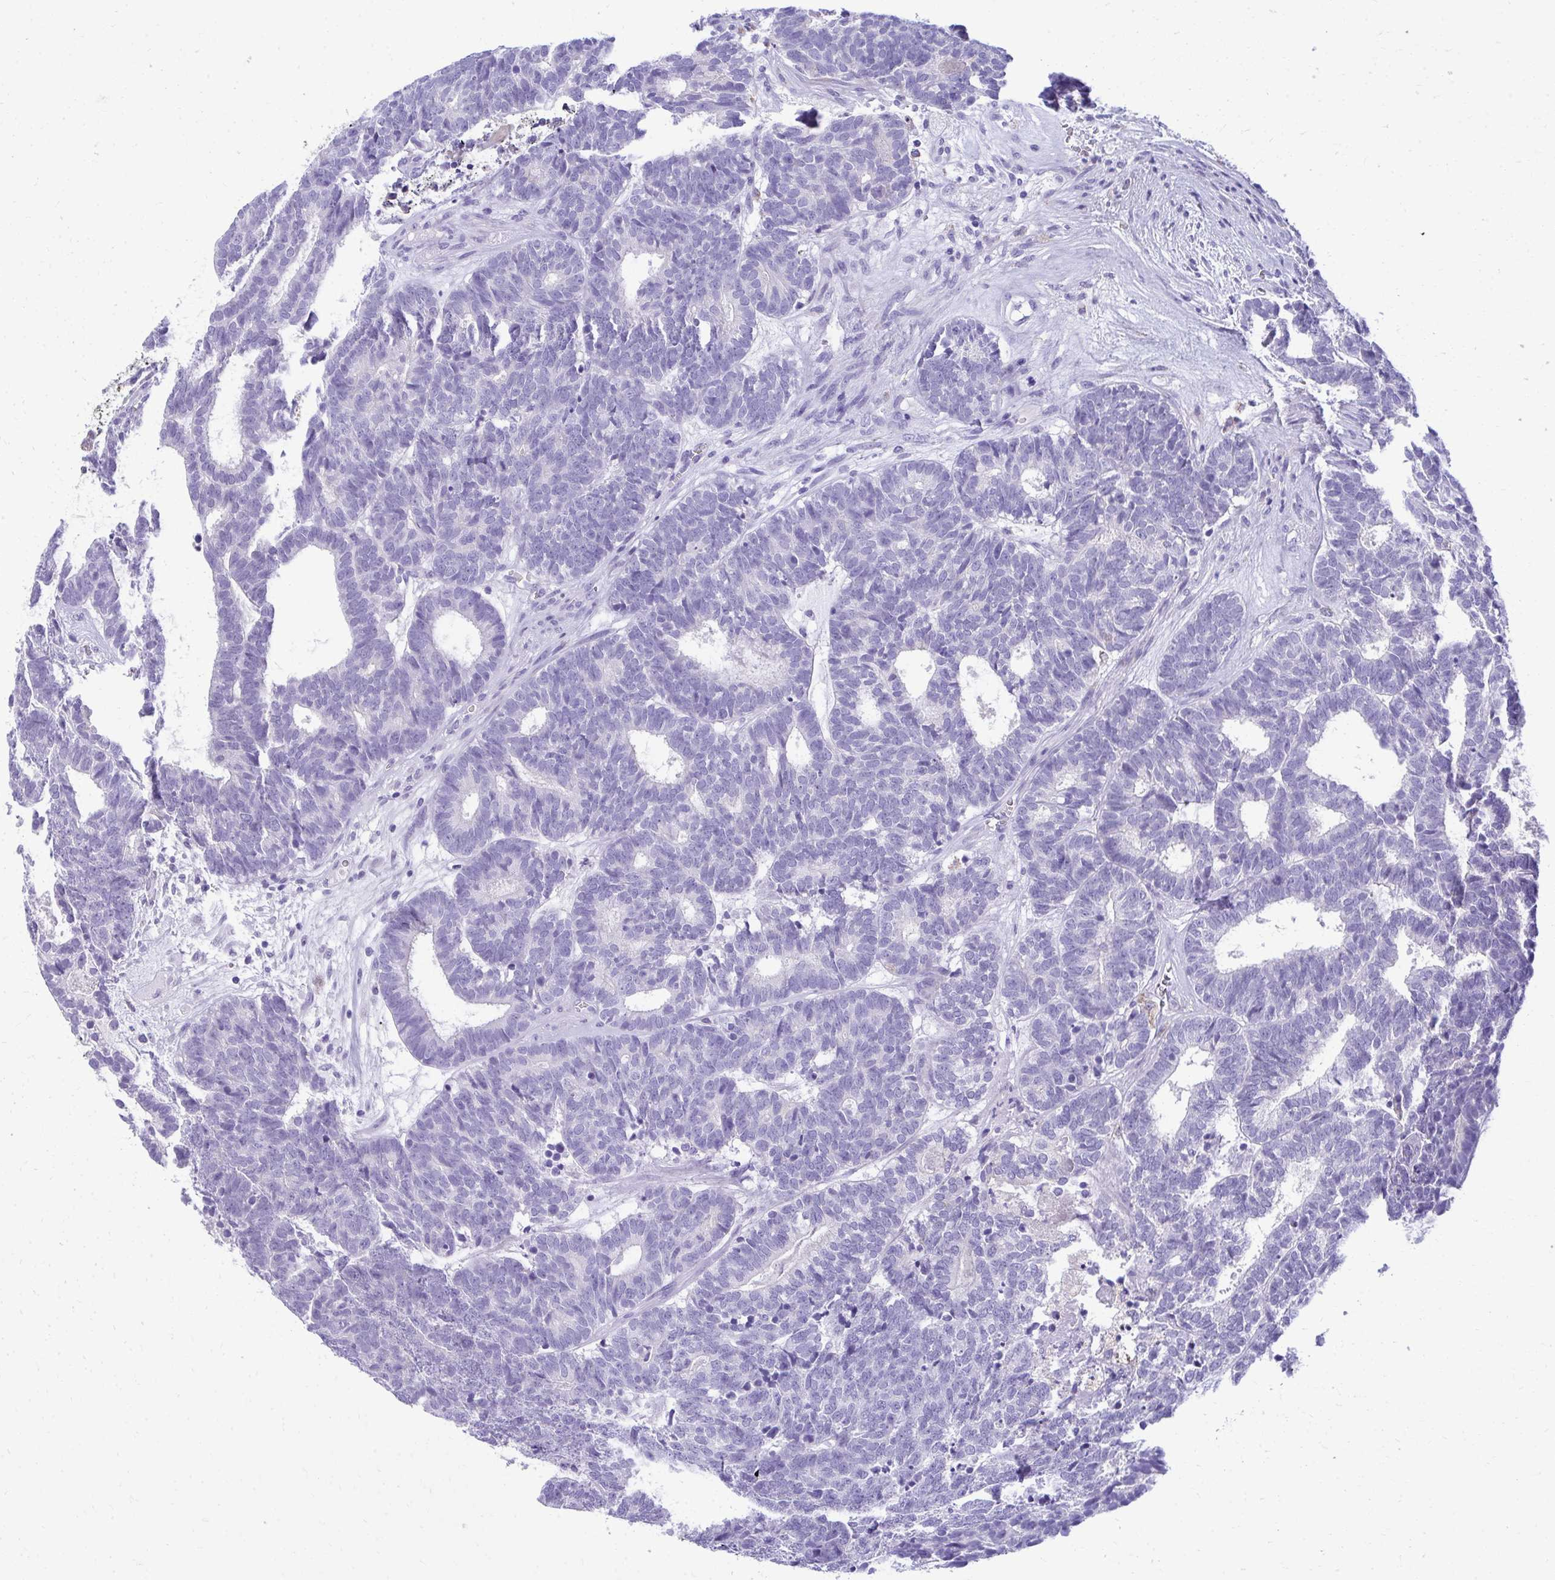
{"staining": {"intensity": "negative", "quantity": "none", "location": "none"}, "tissue": "head and neck cancer", "cell_type": "Tumor cells", "image_type": "cancer", "snomed": [{"axis": "morphology", "description": "Adenocarcinoma, NOS"}, {"axis": "topography", "description": "Head-Neck"}], "caption": "High magnification brightfield microscopy of head and neck adenocarcinoma stained with DAB (brown) and counterstained with hematoxylin (blue): tumor cells show no significant expression.", "gene": "AIG1", "patient": {"sex": "female", "age": 81}}